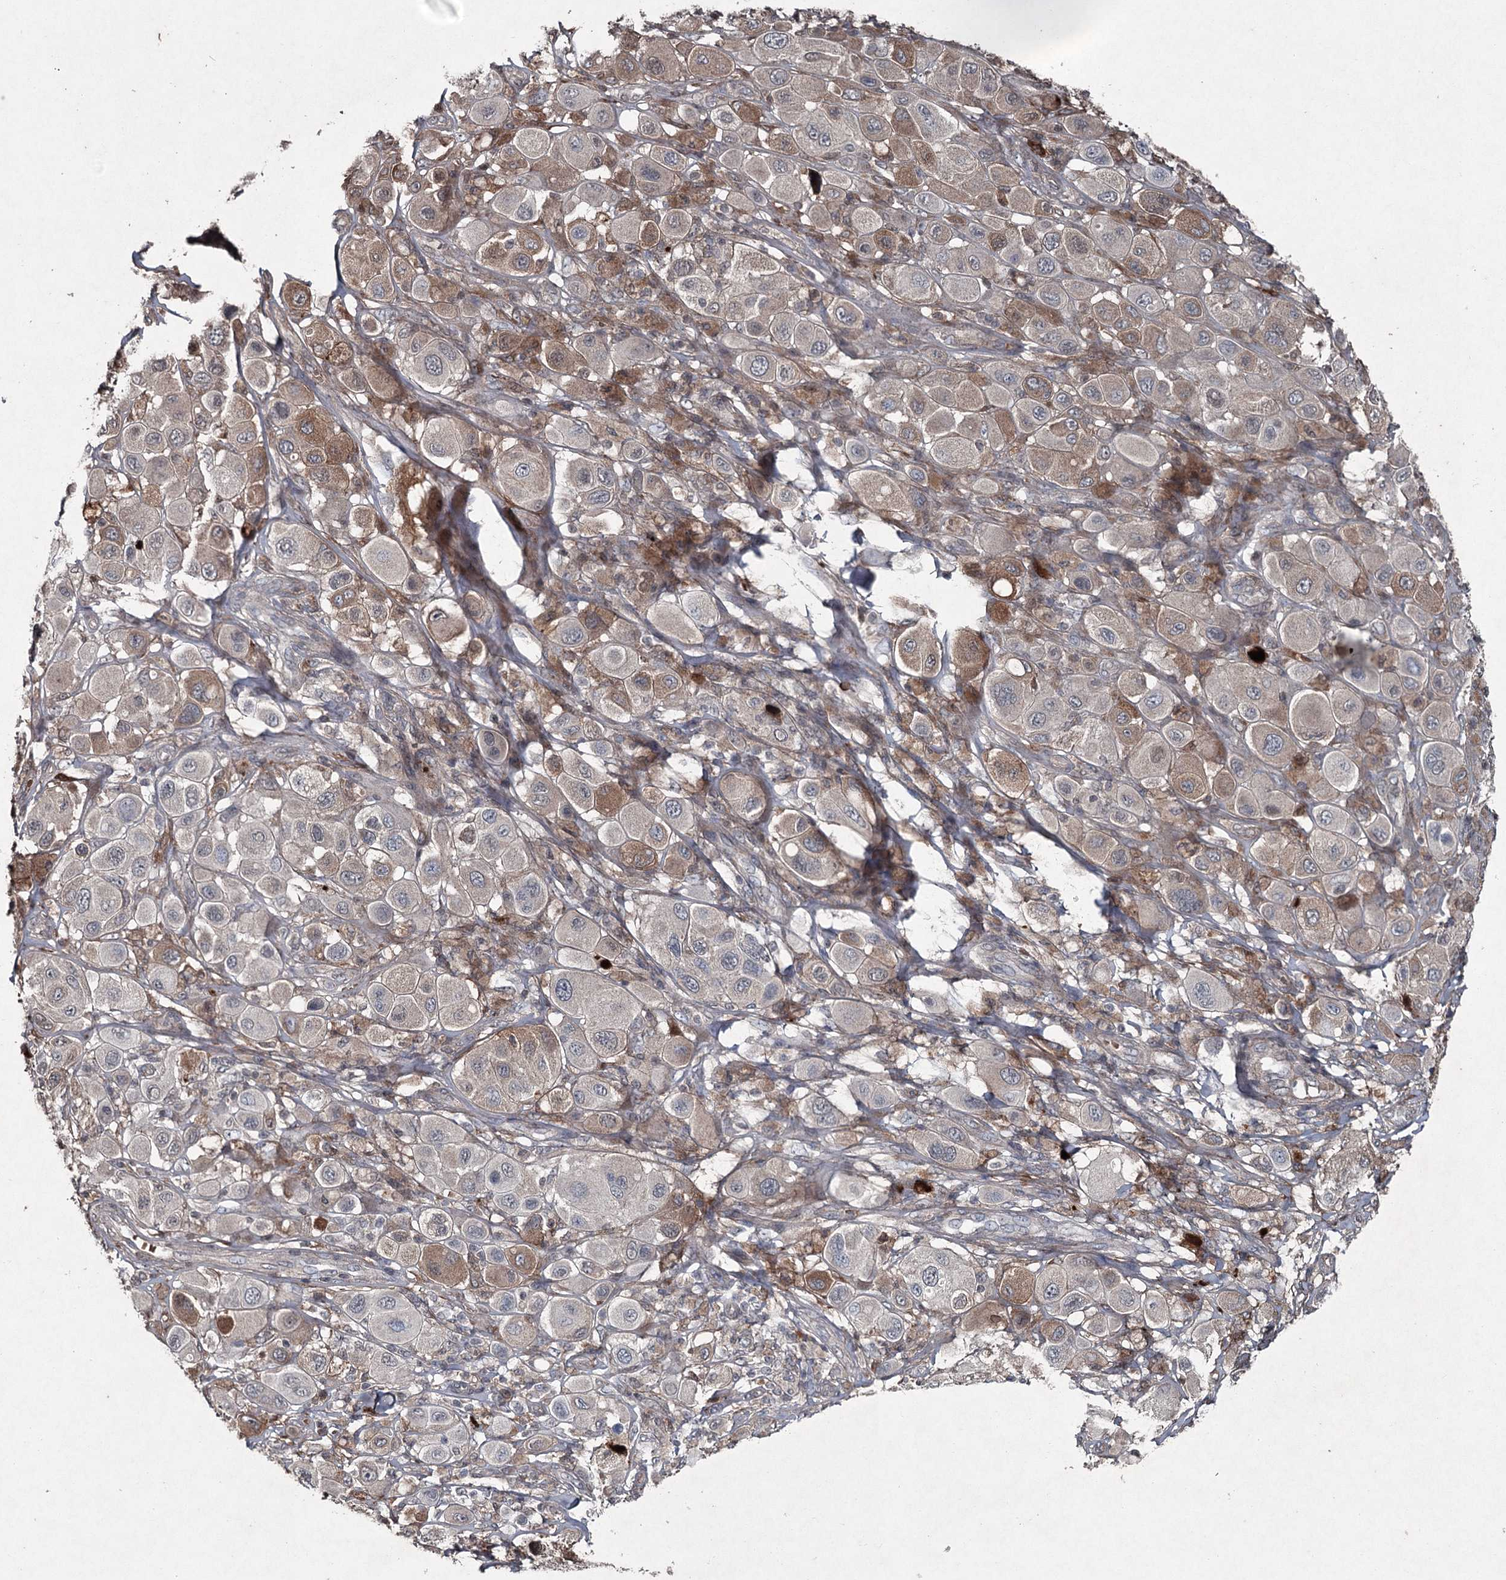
{"staining": {"intensity": "moderate", "quantity": "<25%", "location": "cytoplasmic/membranous"}, "tissue": "melanoma", "cell_type": "Tumor cells", "image_type": "cancer", "snomed": [{"axis": "morphology", "description": "Malignant melanoma, Metastatic site"}, {"axis": "topography", "description": "Skin"}], "caption": "High-magnification brightfield microscopy of melanoma stained with DAB (brown) and counterstained with hematoxylin (blue). tumor cells exhibit moderate cytoplasmic/membranous staining is present in about<25% of cells.", "gene": "PGLYRP2", "patient": {"sex": "male", "age": 41}}